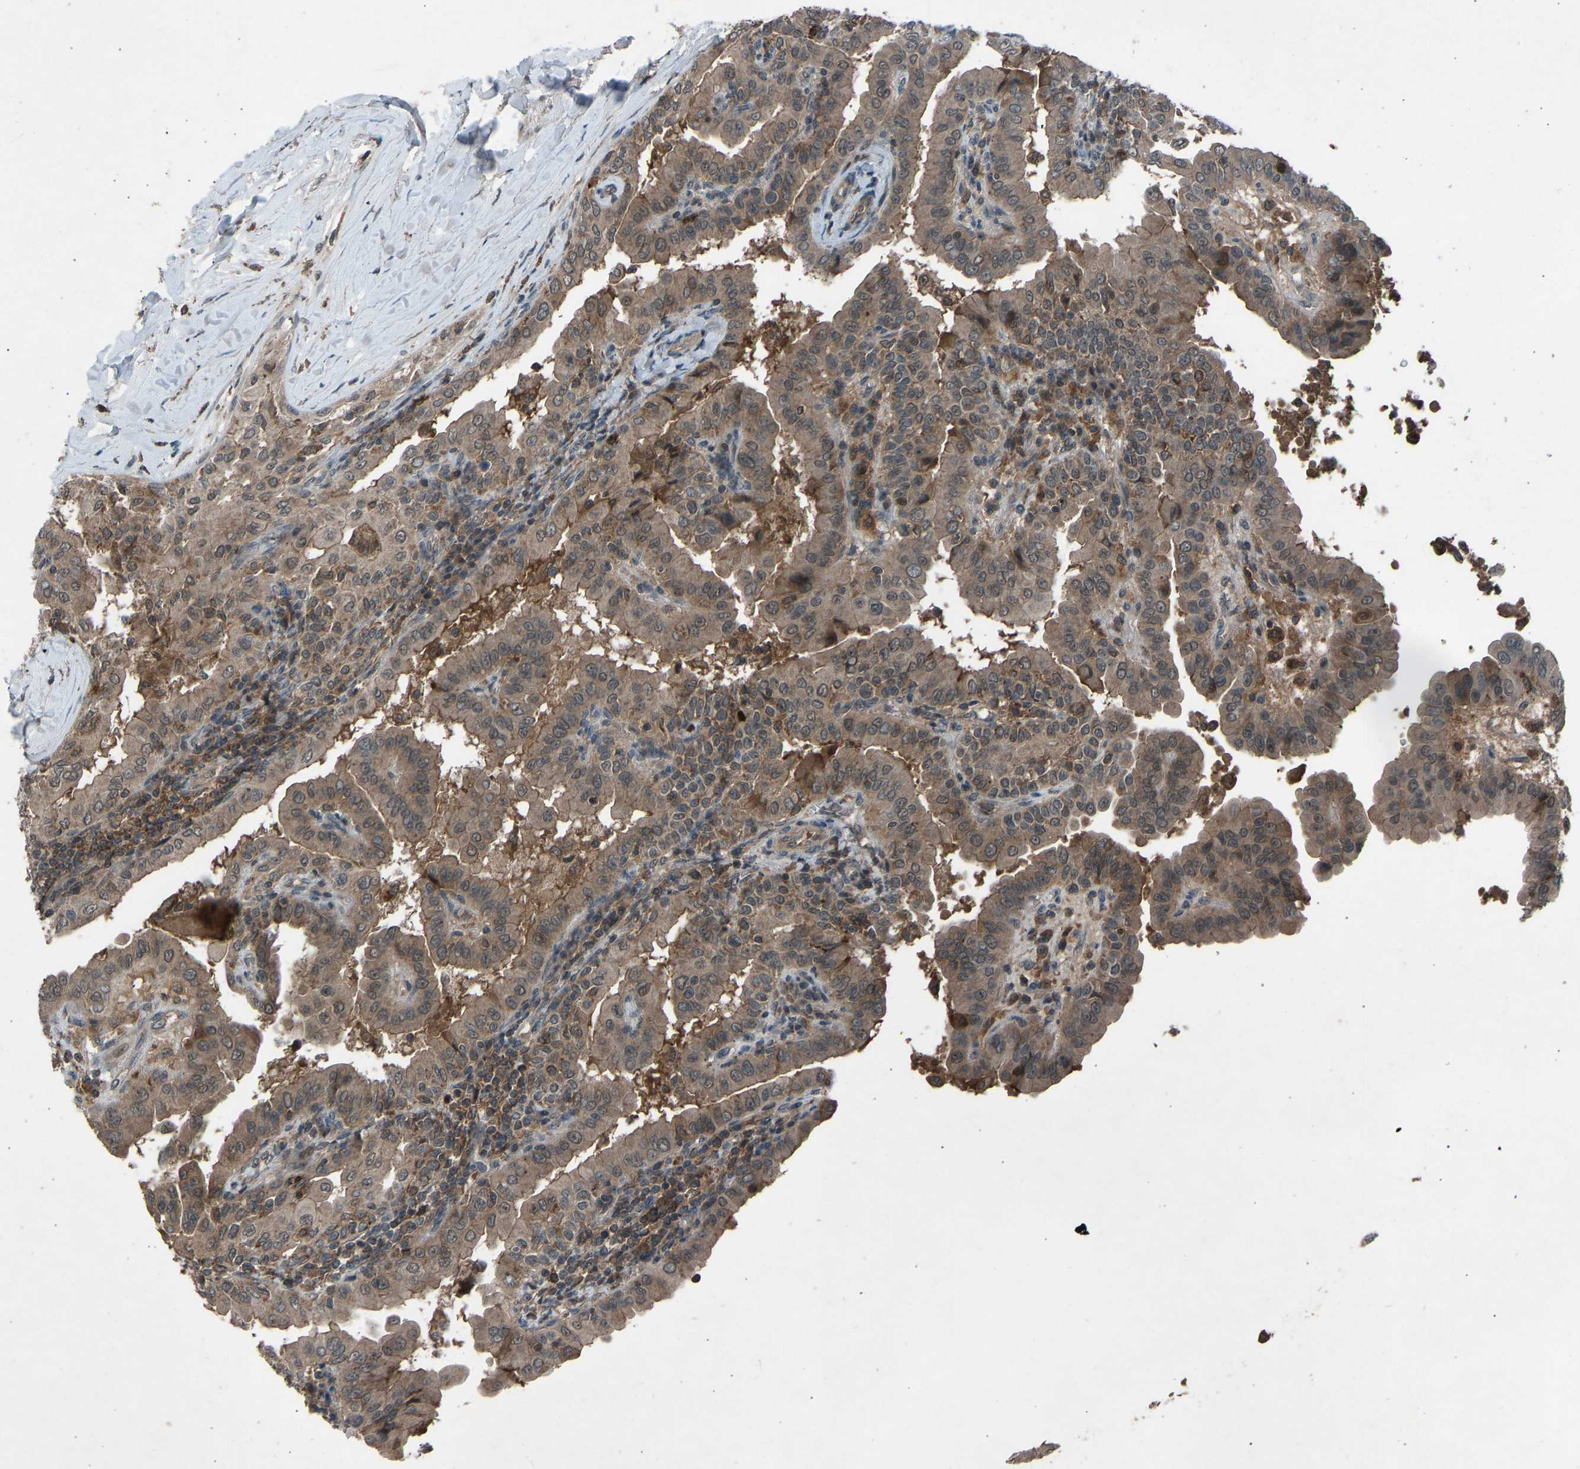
{"staining": {"intensity": "moderate", "quantity": ">75%", "location": "cytoplasmic/membranous"}, "tissue": "thyroid cancer", "cell_type": "Tumor cells", "image_type": "cancer", "snomed": [{"axis": "morphology", "description": "Papillary adenocarcinoma, NOS"}, {"axis": "topography", "description": "Thyroid gland"}], "caption": "Immunohistochemistry (DAB (3,3'-diaminobenzidine)) staining of thyroid cancer (papillary adenocarcinoma) exhibits moderate cytoplasmic/membranous protein positivity in approximately >75% of tumor cells.", "gene": "SLC43A1", "patient": {"sex": "male", "age": 33}}